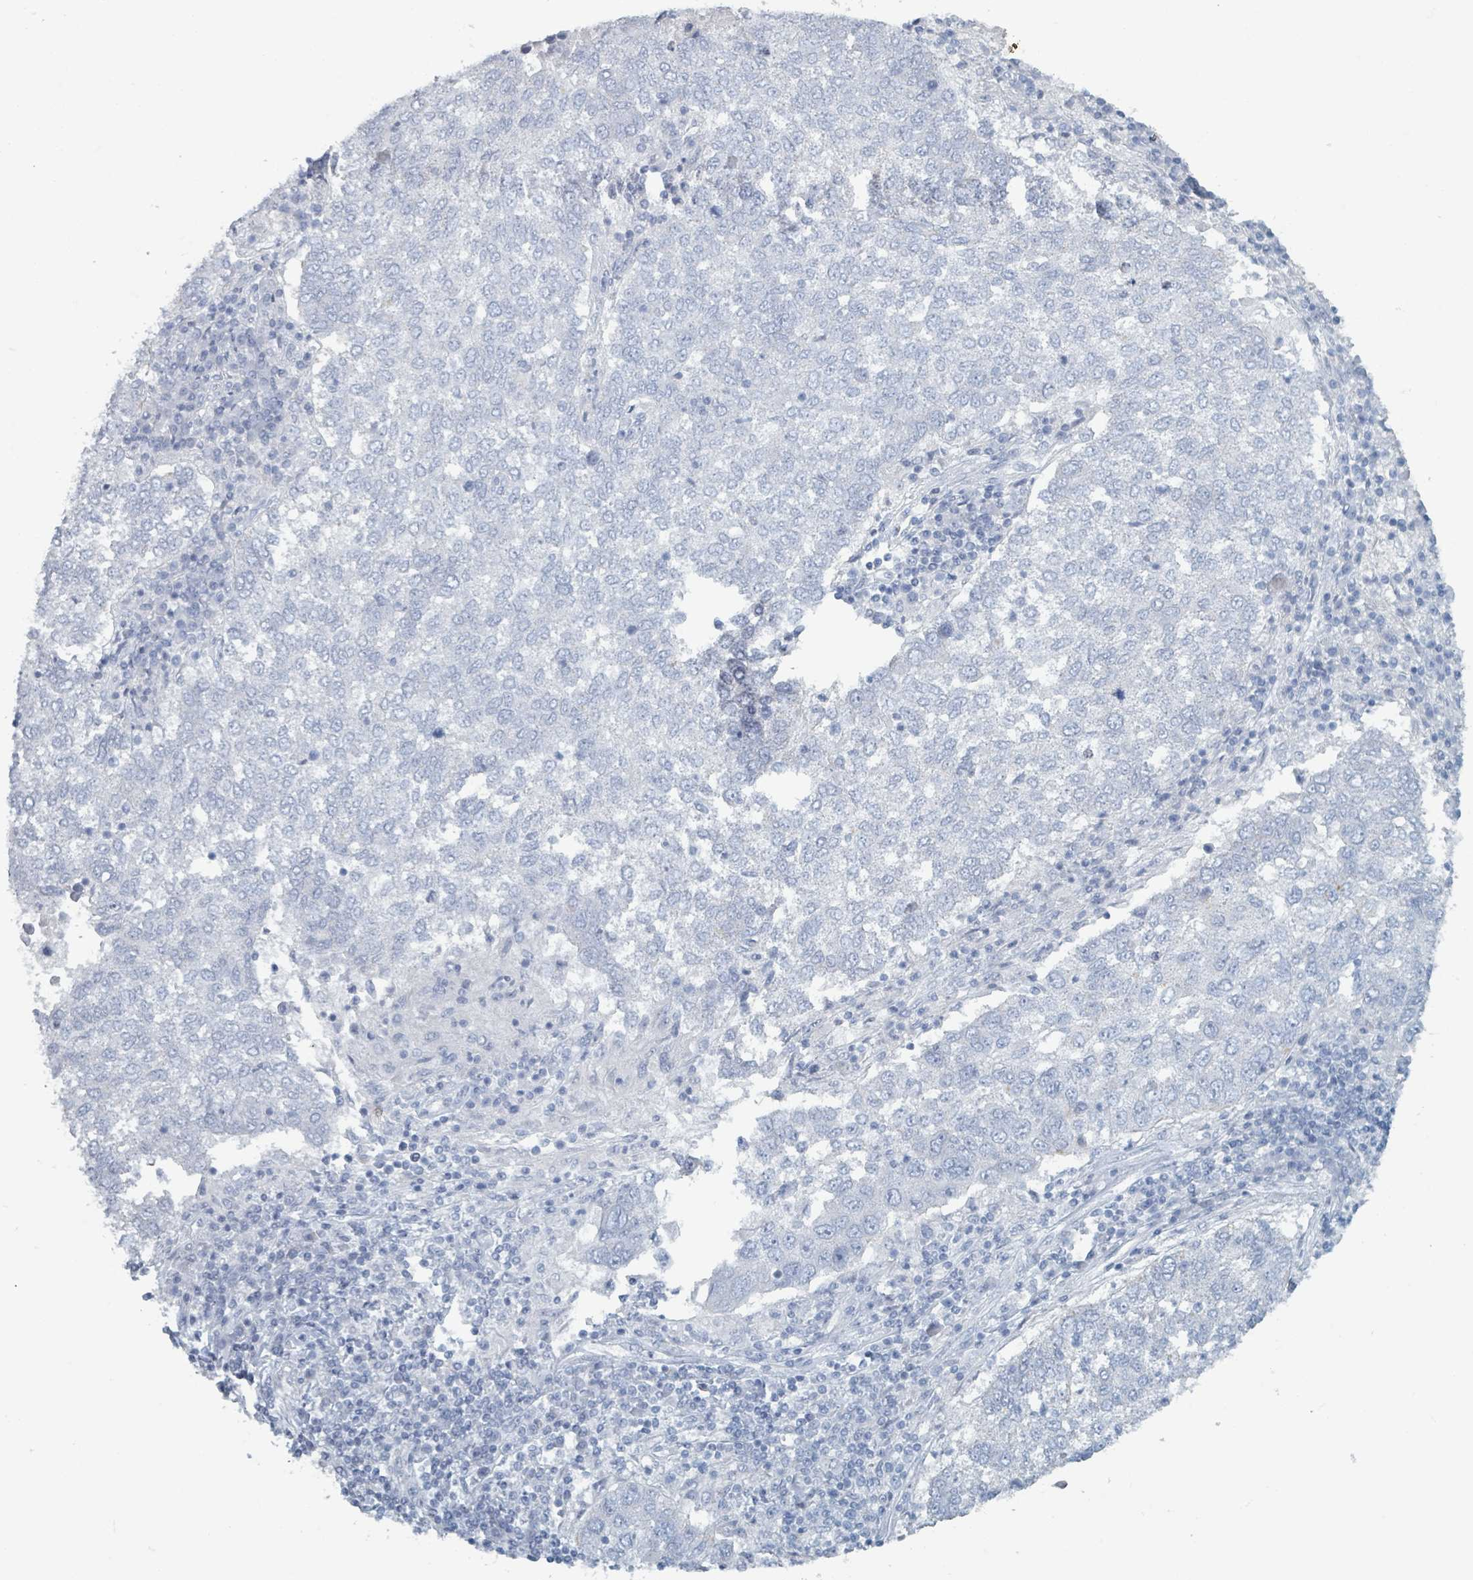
{"staining": {"intensity": "negative", "quantity": "none", "location": "none"}, "tissue": "lung cancer", "cell_type": "Tumor cells", "image_type": "cancer", "snomed": [{"axis": "morphology", "description": "Squamous cell carcinoma, NOS"}, {"axis": "topography", "description": "Lung"}], "caption": "An image of lung squamous cell carcinoma stained for a protein exhibits no brown staining in tumor cells.", "gene": "HEATR5A", "patient": {"sex": "male", "age": 73}}